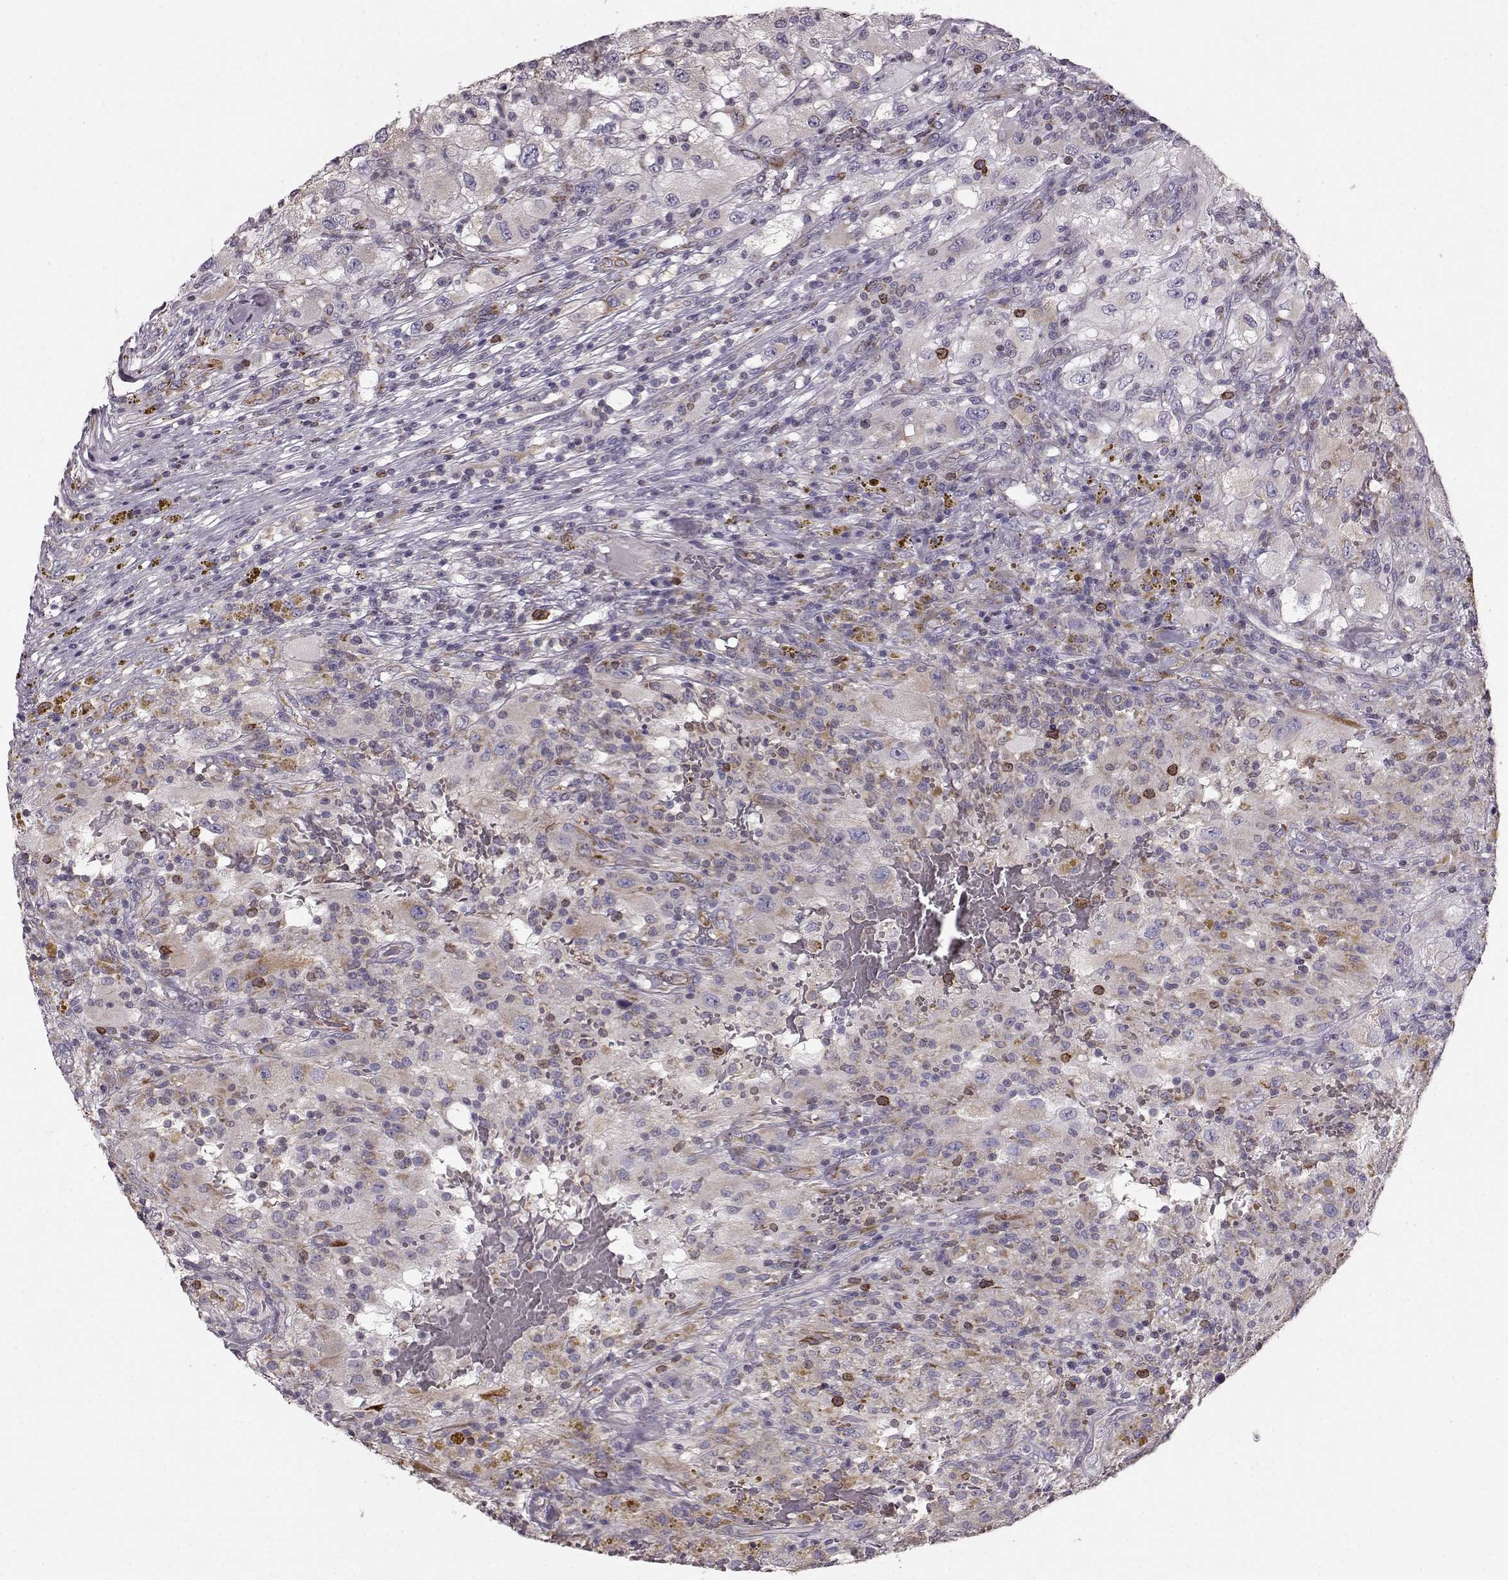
{"staining": {"intensity": "weak", "quantity": "<25%", "location": "cytoplasmic/membranous"}, "tissue": "renal cancer", "cell_type": "Tumor cells", "image_type": "cancer", "snomed": [{"axis": "morphology", "description": "Adenocarcinoma, NOS"}, {"axis": "topography", "description": "Kidney"}], "caption": "The image demonstrates no staining of tumor cells in renal cancer.", "gene": "ELOVL5", "patient": {"sex": "female", "age": 67}}